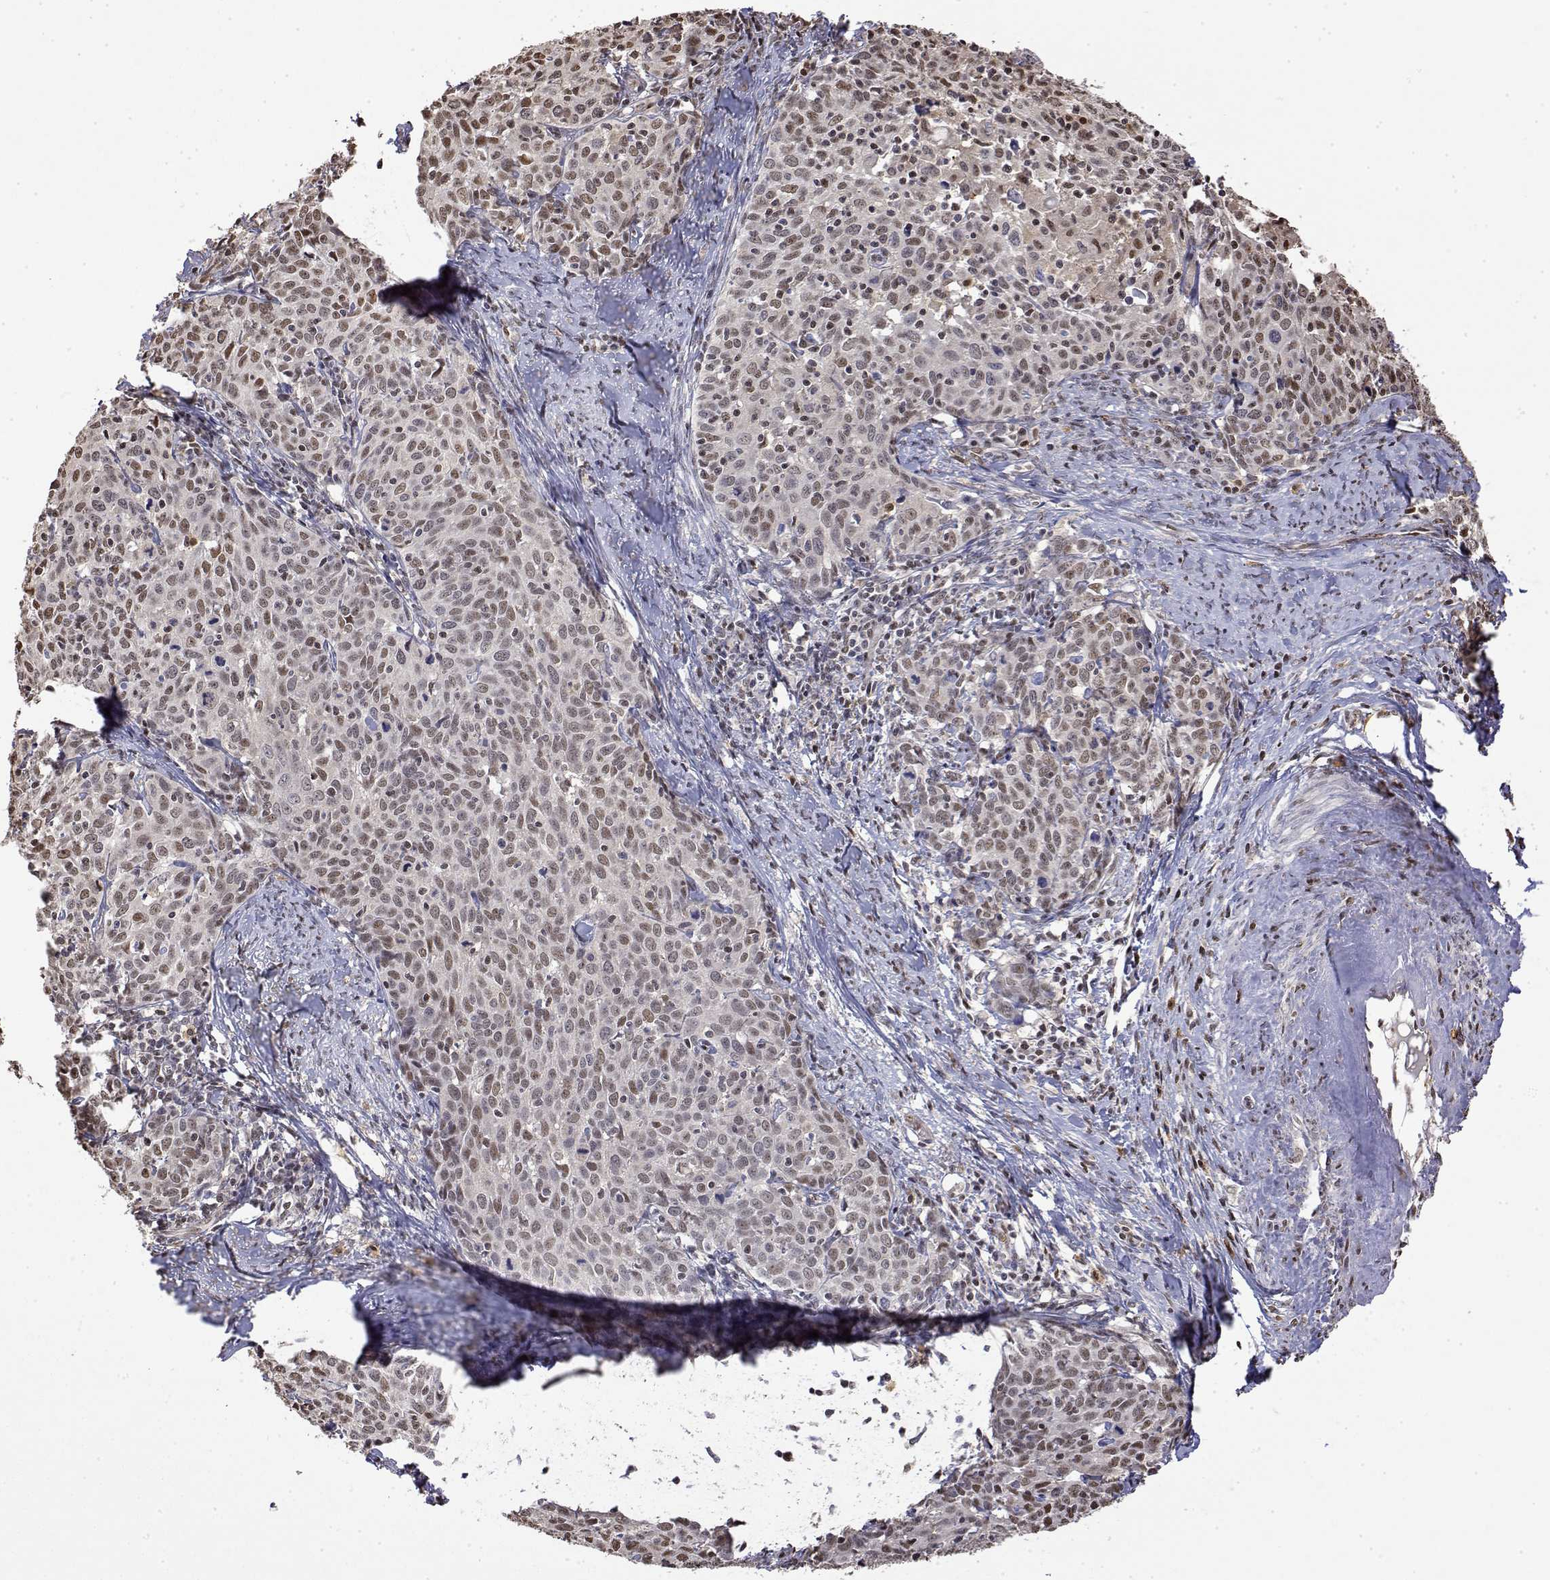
{"staining": {"intensity": "weak", "quantity": "25%-75%", "location": "nuclear"}, "tissue": "cervical cancer", "cell_type": "Tumor cells", "image_type": "cancer", "snomed": [{"axis": "morphology", "description": "Squamous cell carcinoma, NOS"}, {"axis": "topography", "description": "Cervix"}], "caption": "Immunohistochemistry (IHC) of cervical squamous cell carcinoma displays low levels of weak nuclear expression in about 25%-75% of tumor cells. Ihc stains the protein in brown and the nuclei are stained blue.", "gene": "TPI1", "patient": {"sex": "female", "age": 62}}